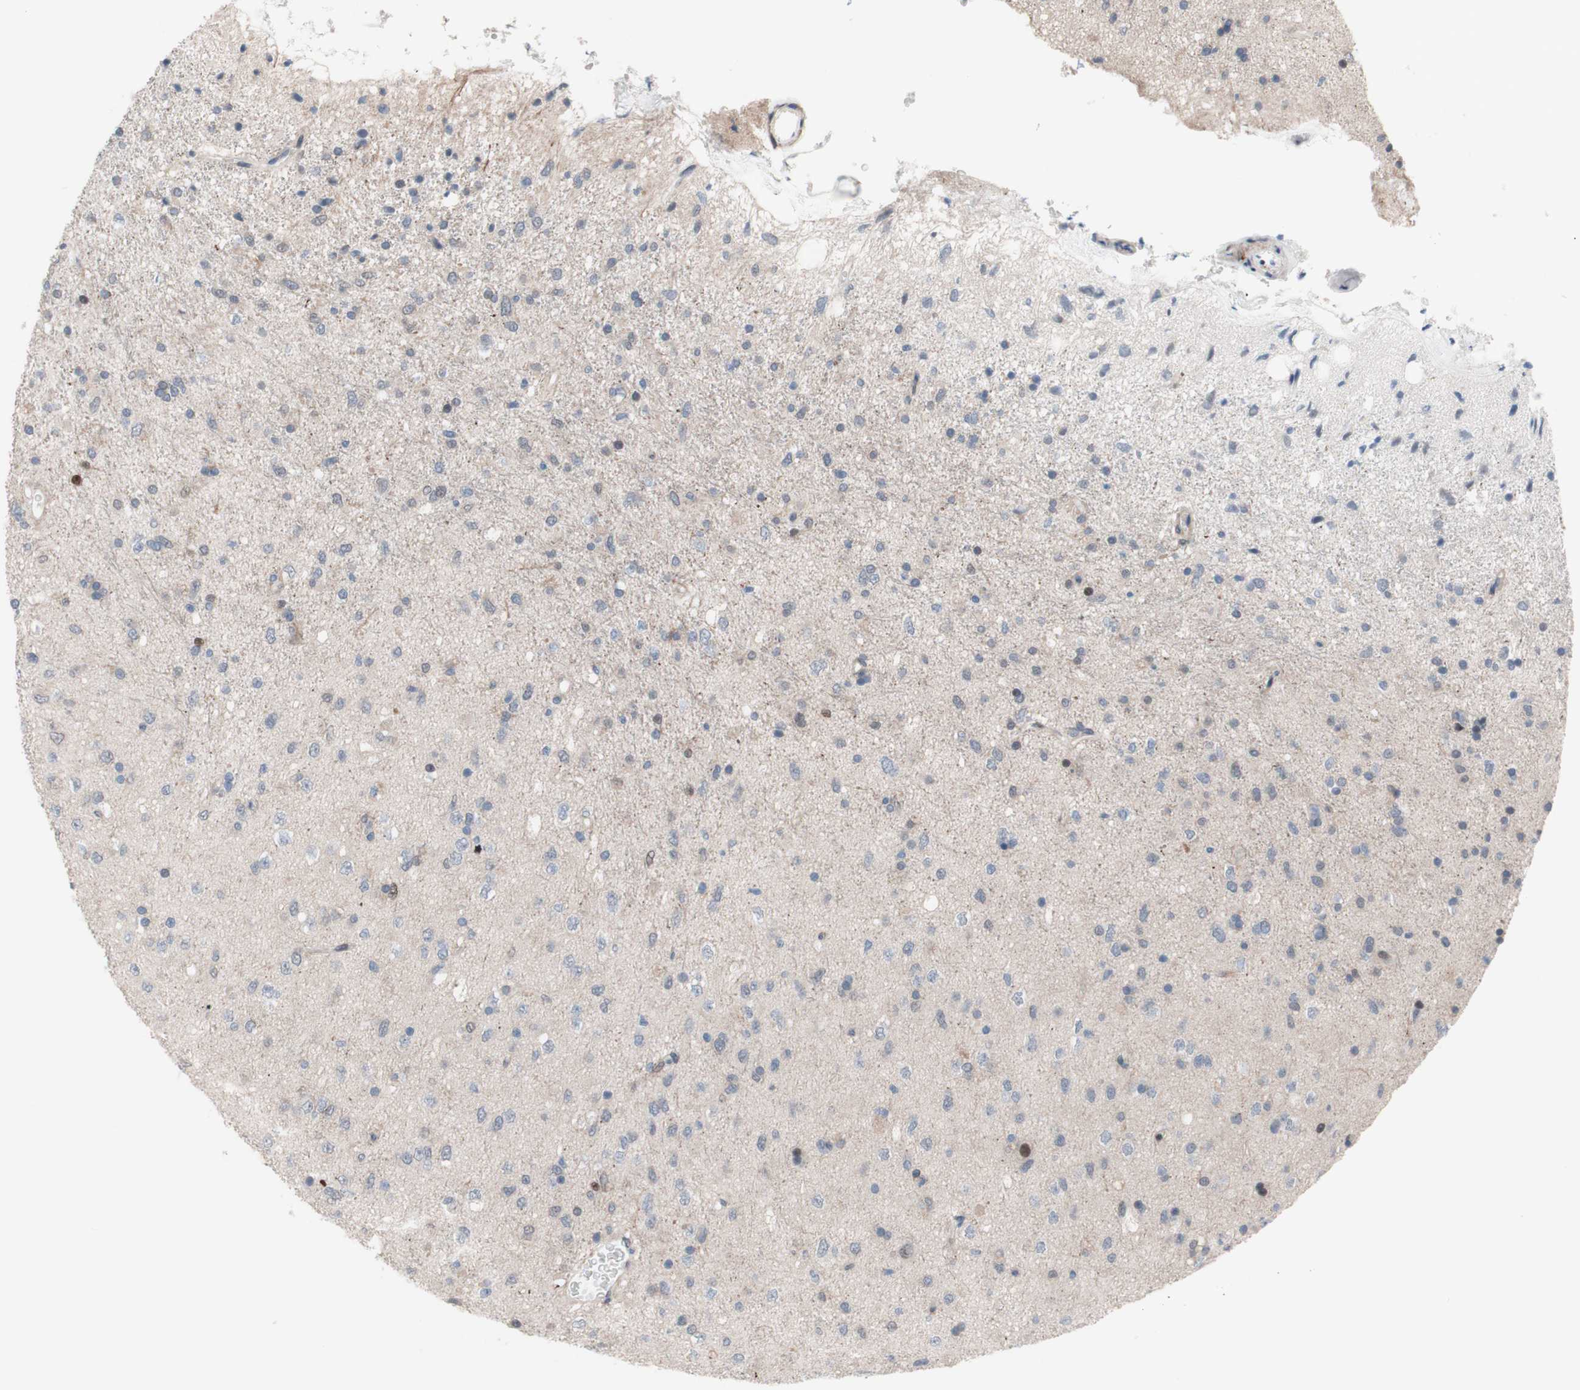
{"staining": {"intensity": "weak", "quantity": "<25%", "location": "cytoplasmic/membranous"}, "tissue": "glioma", "cell_type": "Tumor cells", "image_type": "cancer", "snomed": [{"axis": "morphology", "description": "Glioma, malignant, Low grade"}, {"axis": "topography", "description": "Brain"}], "caption": "Micrograph shows no significant protein staining in tumor cells of malignant glioma (low-grade). The staining was performed using DAB to visualize the protein expression in brown, while the nuclei were stained in blue with hematoxylin (Magnification: 20x).", "gene": "PHTF2", "patient": {"sex": "male", "age": 77}}